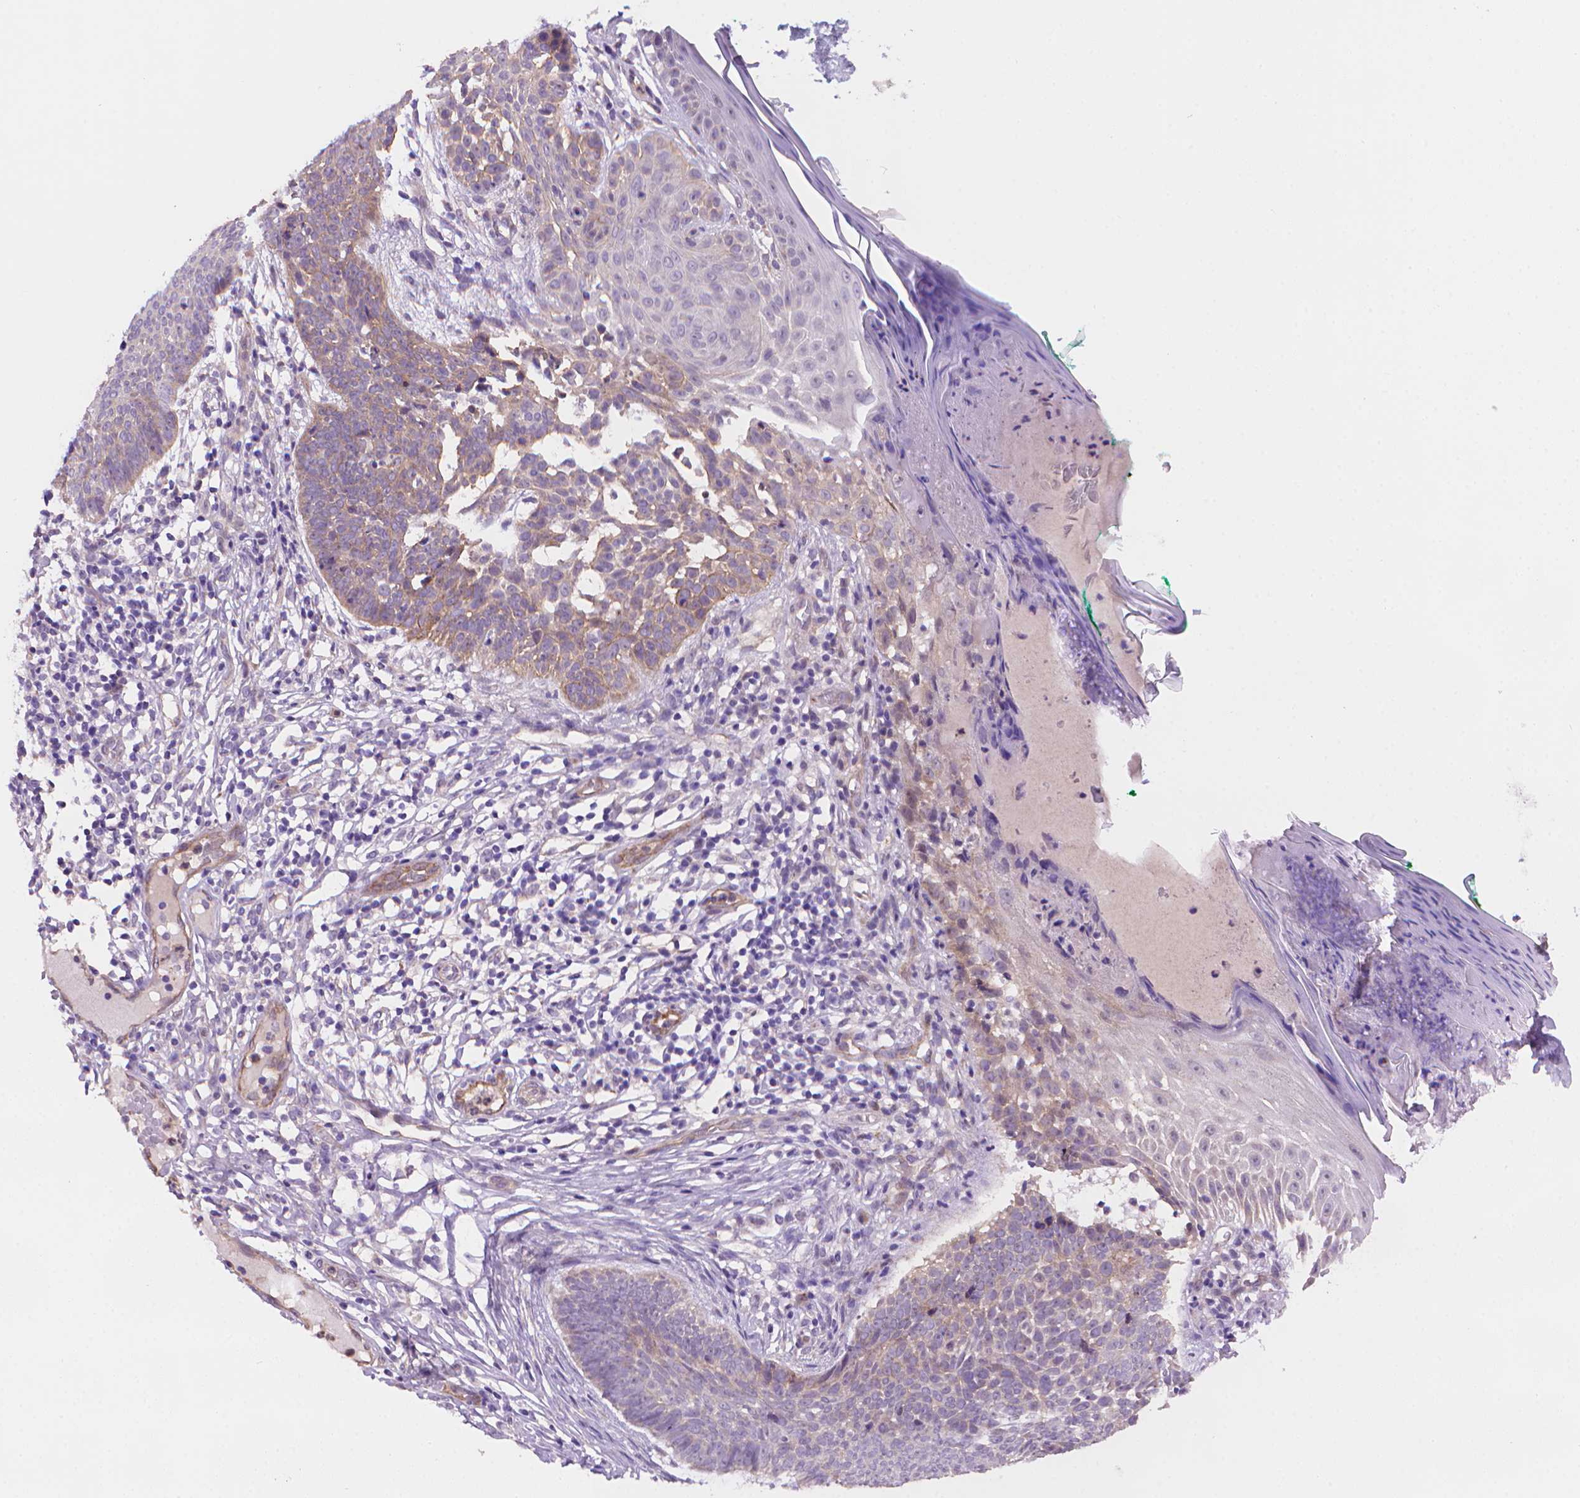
{"staining": {"intensity": "weak", "quantity": "<25%", "location": "cytoplasmic/membranous"}, "tissue": "skin cancer", "cell_type": "Tumor cells", "image_type": "cancer", "snomed": [{"axis": "morphology", "description": "Basal cell carcinoma"}, {"axis": "topography", "description": "Skin"}], "caption": "Micrograph shows no protein expression in tumor cells of skin basal cell carcinoma tissue.", "gene": "AMMECR1", "patient": {"sex": "male", "age": 85}}